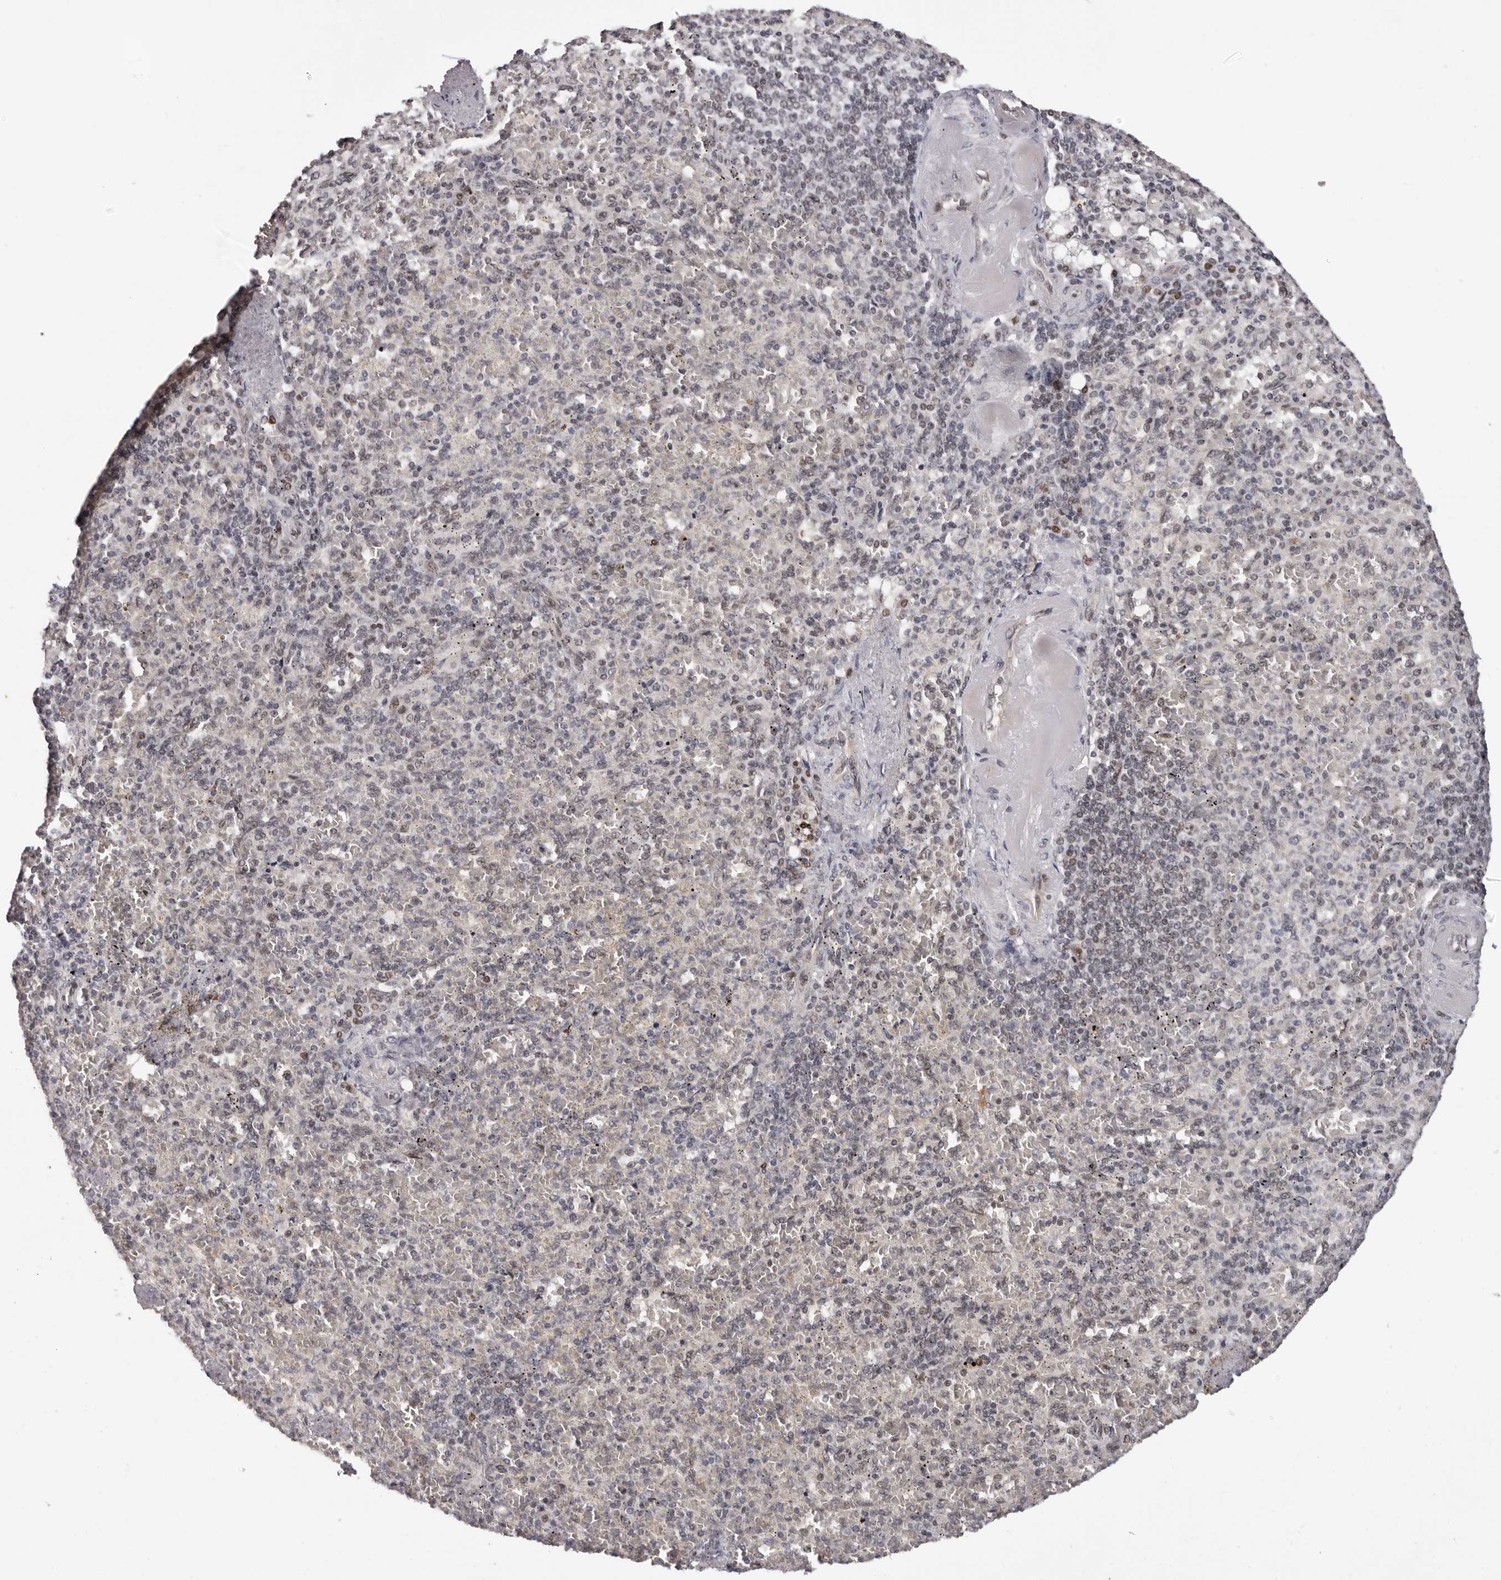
{"staining": {"intensity": "weak", "quantity": "<25%", "location": "nuclear"}, "tissue": "spleen", "cell_type": "Cells in red pulp", "image_type": "normal", "snomed": [{"axis": "morphology", "description": "Normal tissue, NOS"}, {"axis": "topography", "description": "Spleen"}], "caption": "There is no significant positivity in cells in red pulp of spleen. The staining was performed using DAB (3,3'-diaminobenzidine) to visualize the protein expression in brown, while the nuclei were stained in blue with hematoxylin (Magnification: 20x).", "gene": "TBX5", "patient": {"sex": "female", "age": 74}}